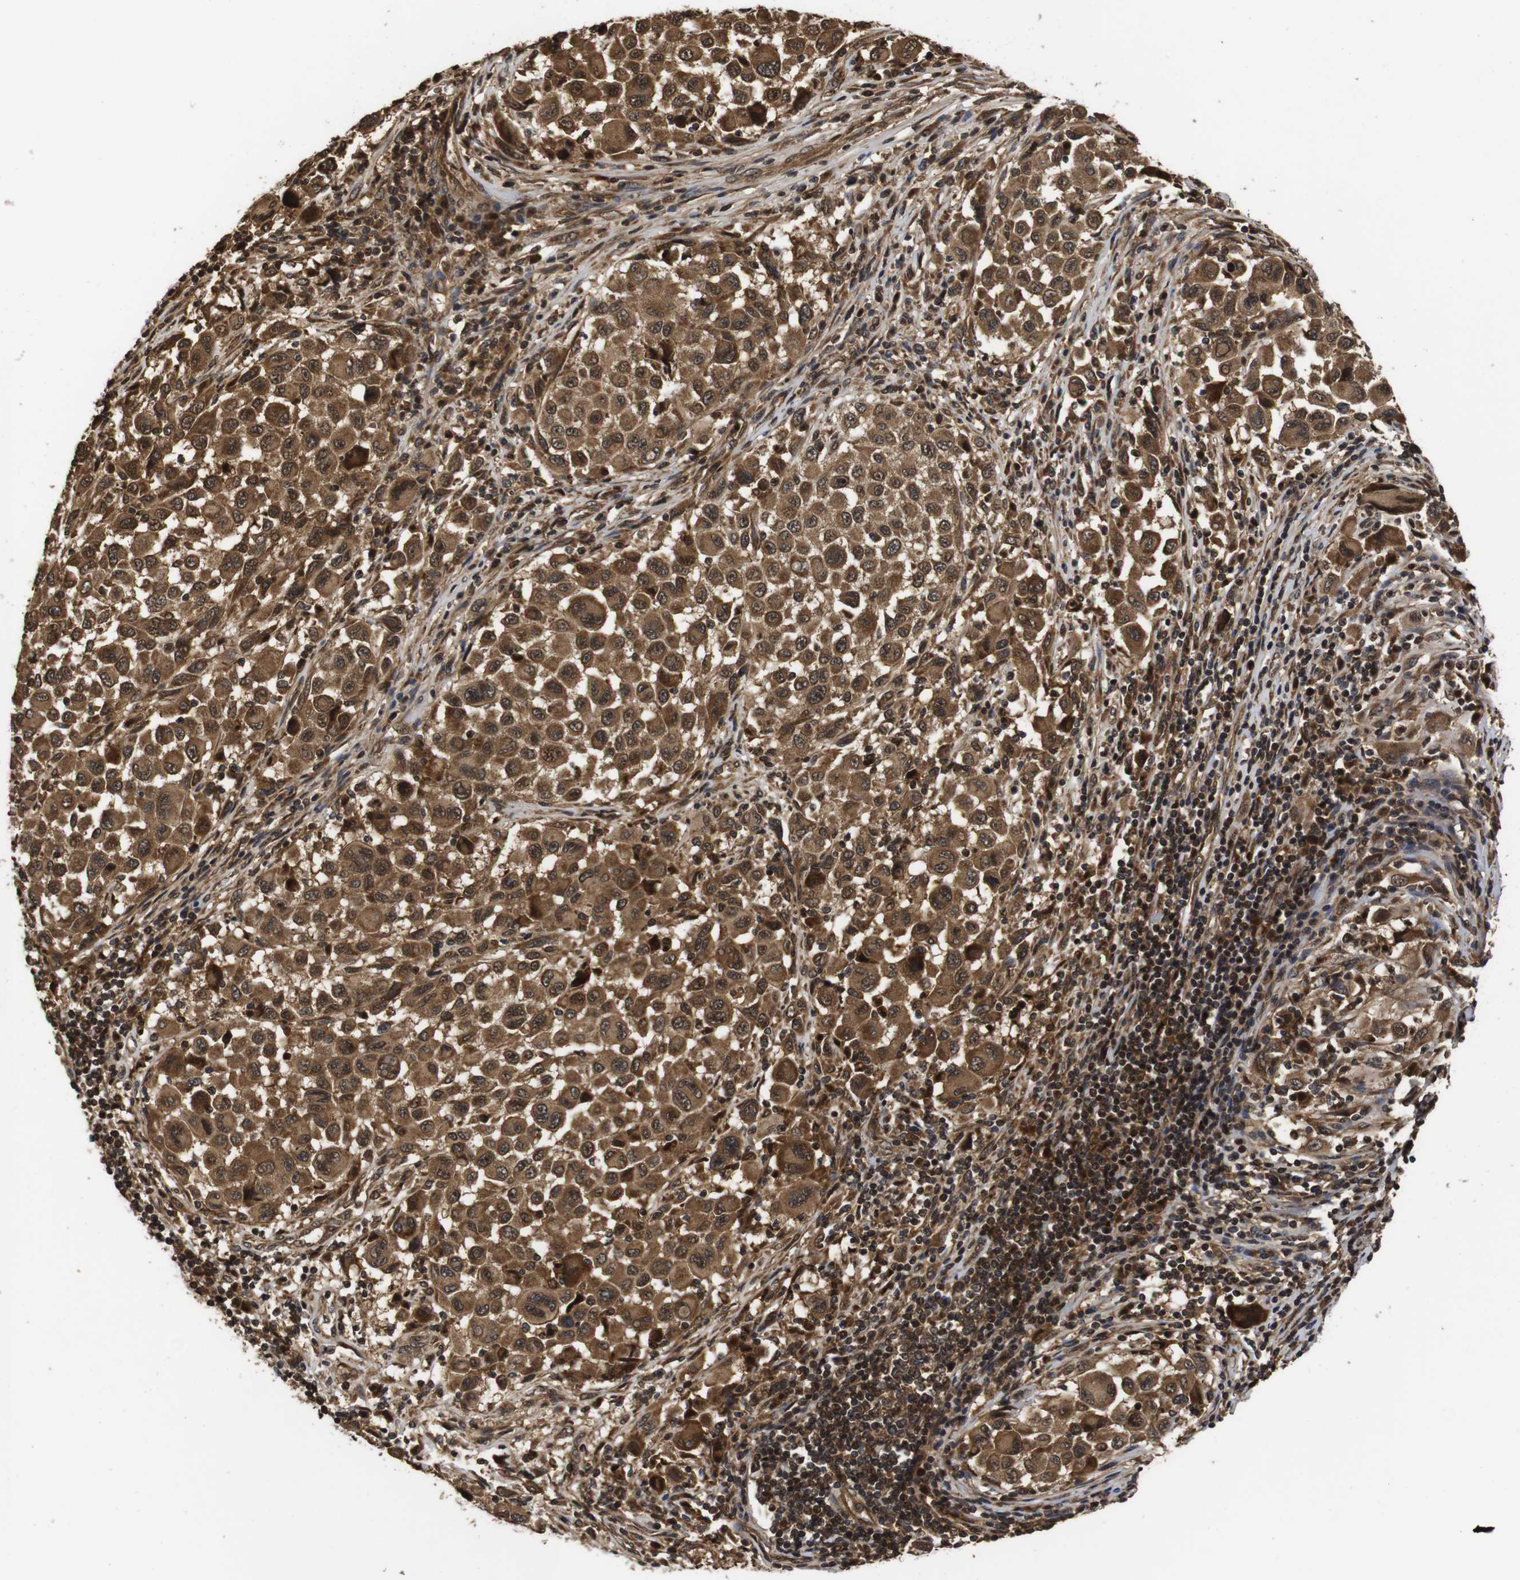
{"staining": {"intensity": "strong", "quantity": ">75%", "location": "cytoplasmic/membranous,nuclear"}, "tissue": "melanoma", "cell_type": "Tumor cells", "image_type": "cancer", "snomed": [{"axis": "morphology", "description": "Malignant melanoma, Metastatic site"}, {"axis": "topography", "description": "Lymph node"}], "caption": "Melanoma was stained to show a protein in brown. There is high levels of strong cytoplasmic/membranous and nuclear expression in about >75% of tumor cells.", "gene": "PTPN14", "patient": {"sex": "male", "age": 61}}